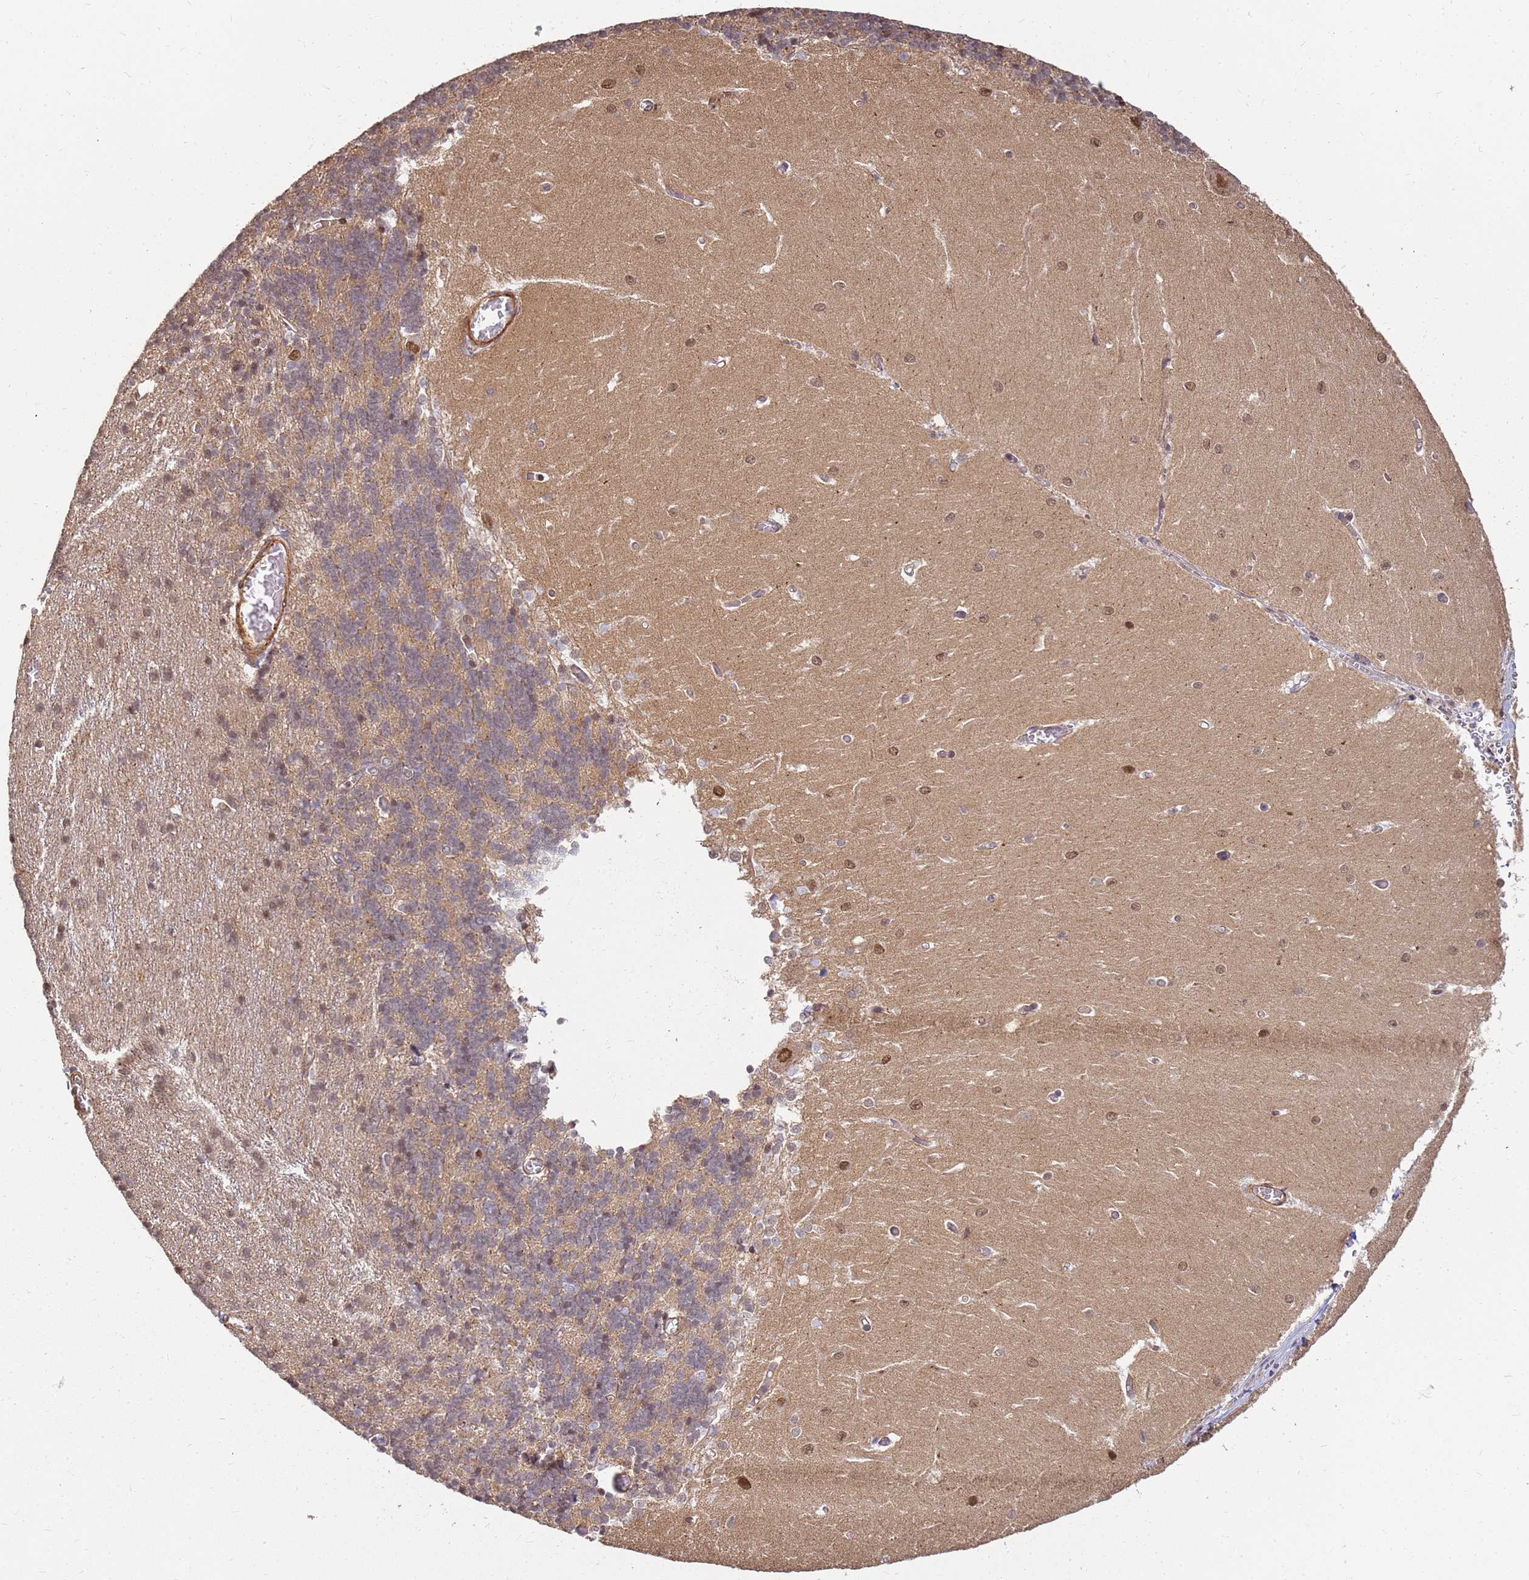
{"staining": {"intensity": "moderate", "quantity": "25%-75%", "location": "nuclear"}, "tissue": "cerebellum", "cell_type": "Cells in granular layer", "image_type": "normal", "snomed": [{"axis": "morphology", "description": "Normal tissue, NOS"}, {"axis": "topography", "description": "Cerebellum"}], "caption": "Cerebellum stained with immunohistochemistry displays moderate nuclear staining in about 25%-75% of cells in granular layer.", "gene": "ST18", "patient": {"sex": "male", "age": 37}}